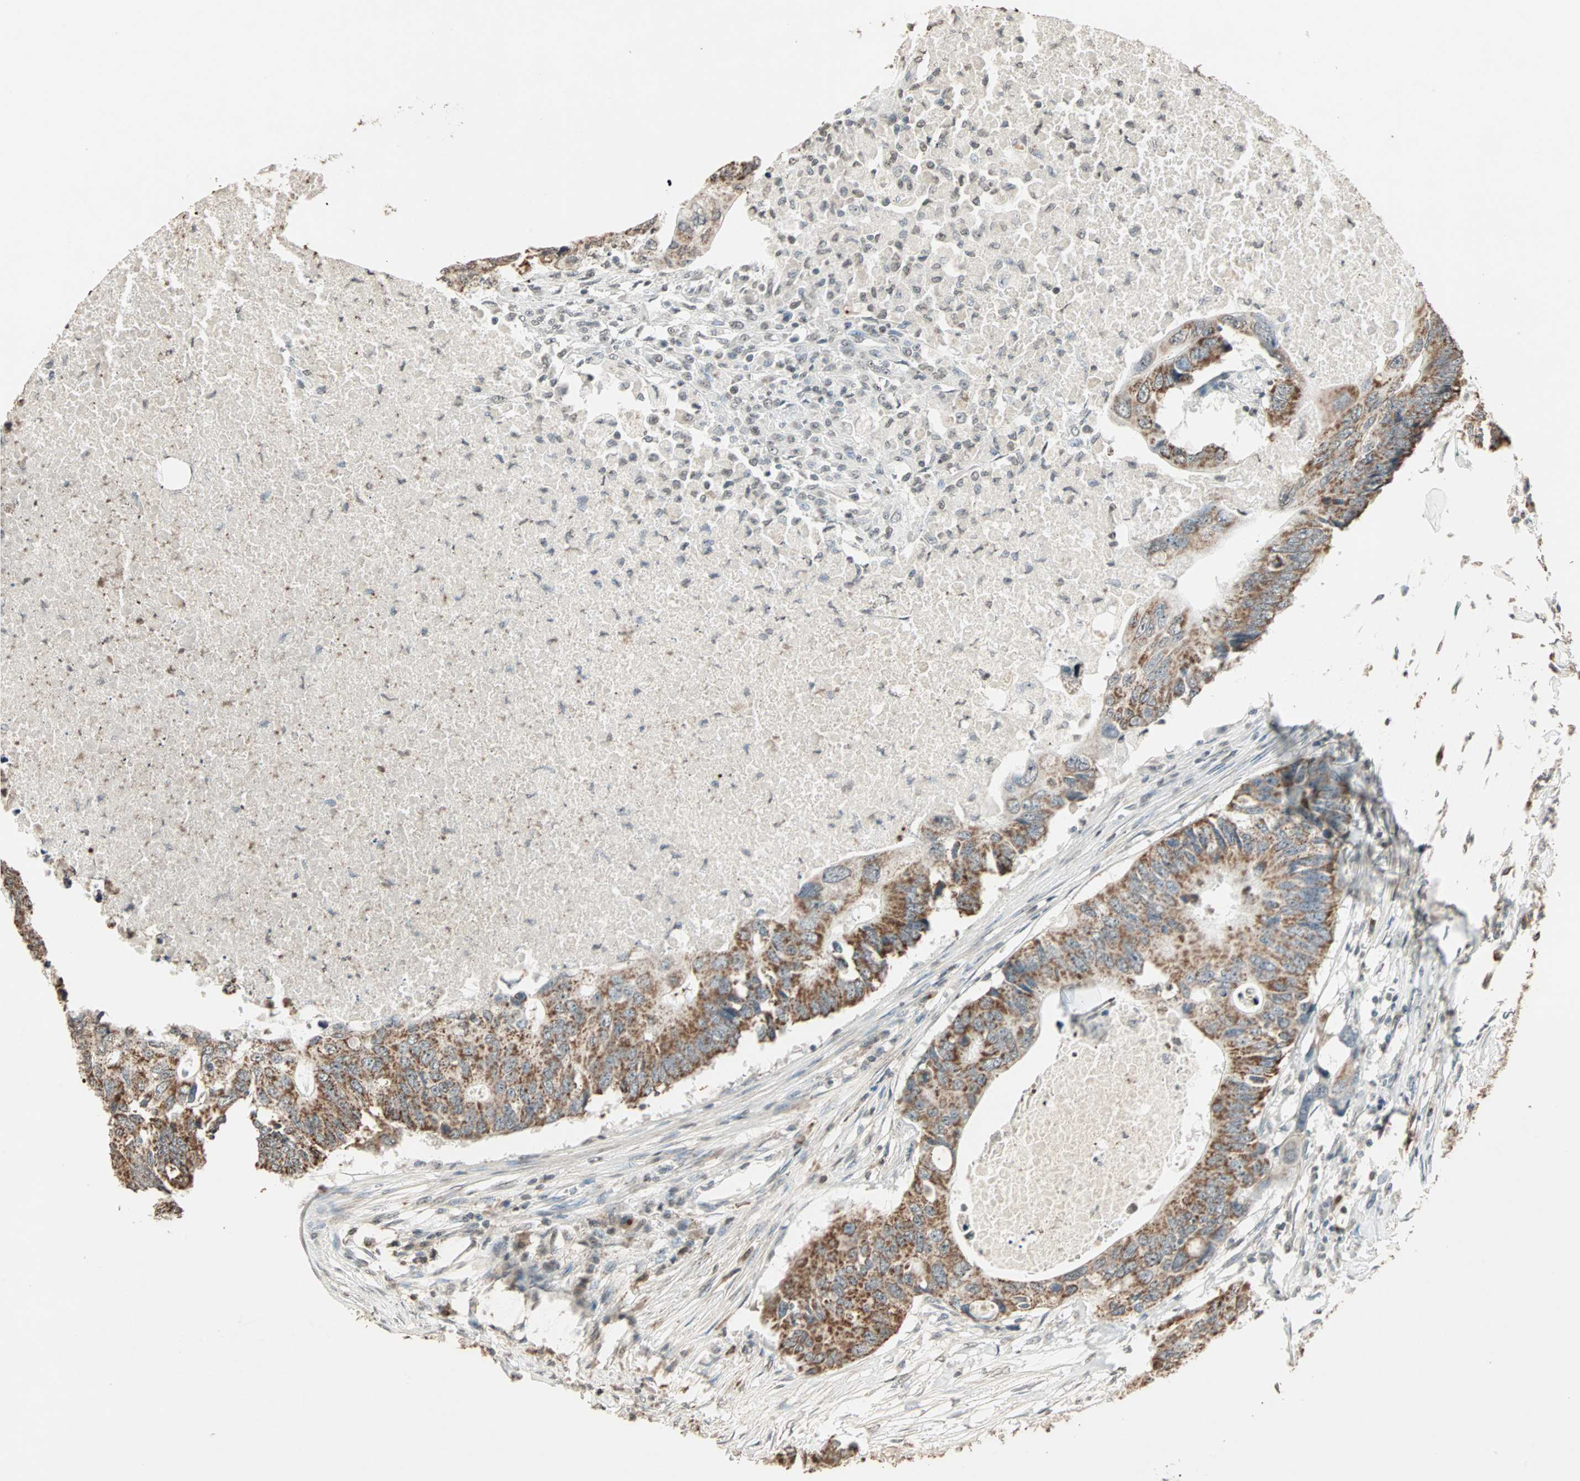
{"staining": {"intensity": "moderate", "quantity": ">75%", "location": "cytoplasmic/membranous"}, "tissue": "colorectal cancer", "cell_type": "Tumor cells", "image_type": "cancer", "snomed": [{"axis": "morphology", "description": "Adenocarcinoma, NOS"}, {"axis": "topography", "description": "Colon"}], "caption": "Moderate cytoplasmic/membranous positivity is present in approximately >75% of tumor cells in colorectal cancer (adenocarcinoma).", "gene": "PRELID1", "patient": {"sex": "male", "age": 71}}